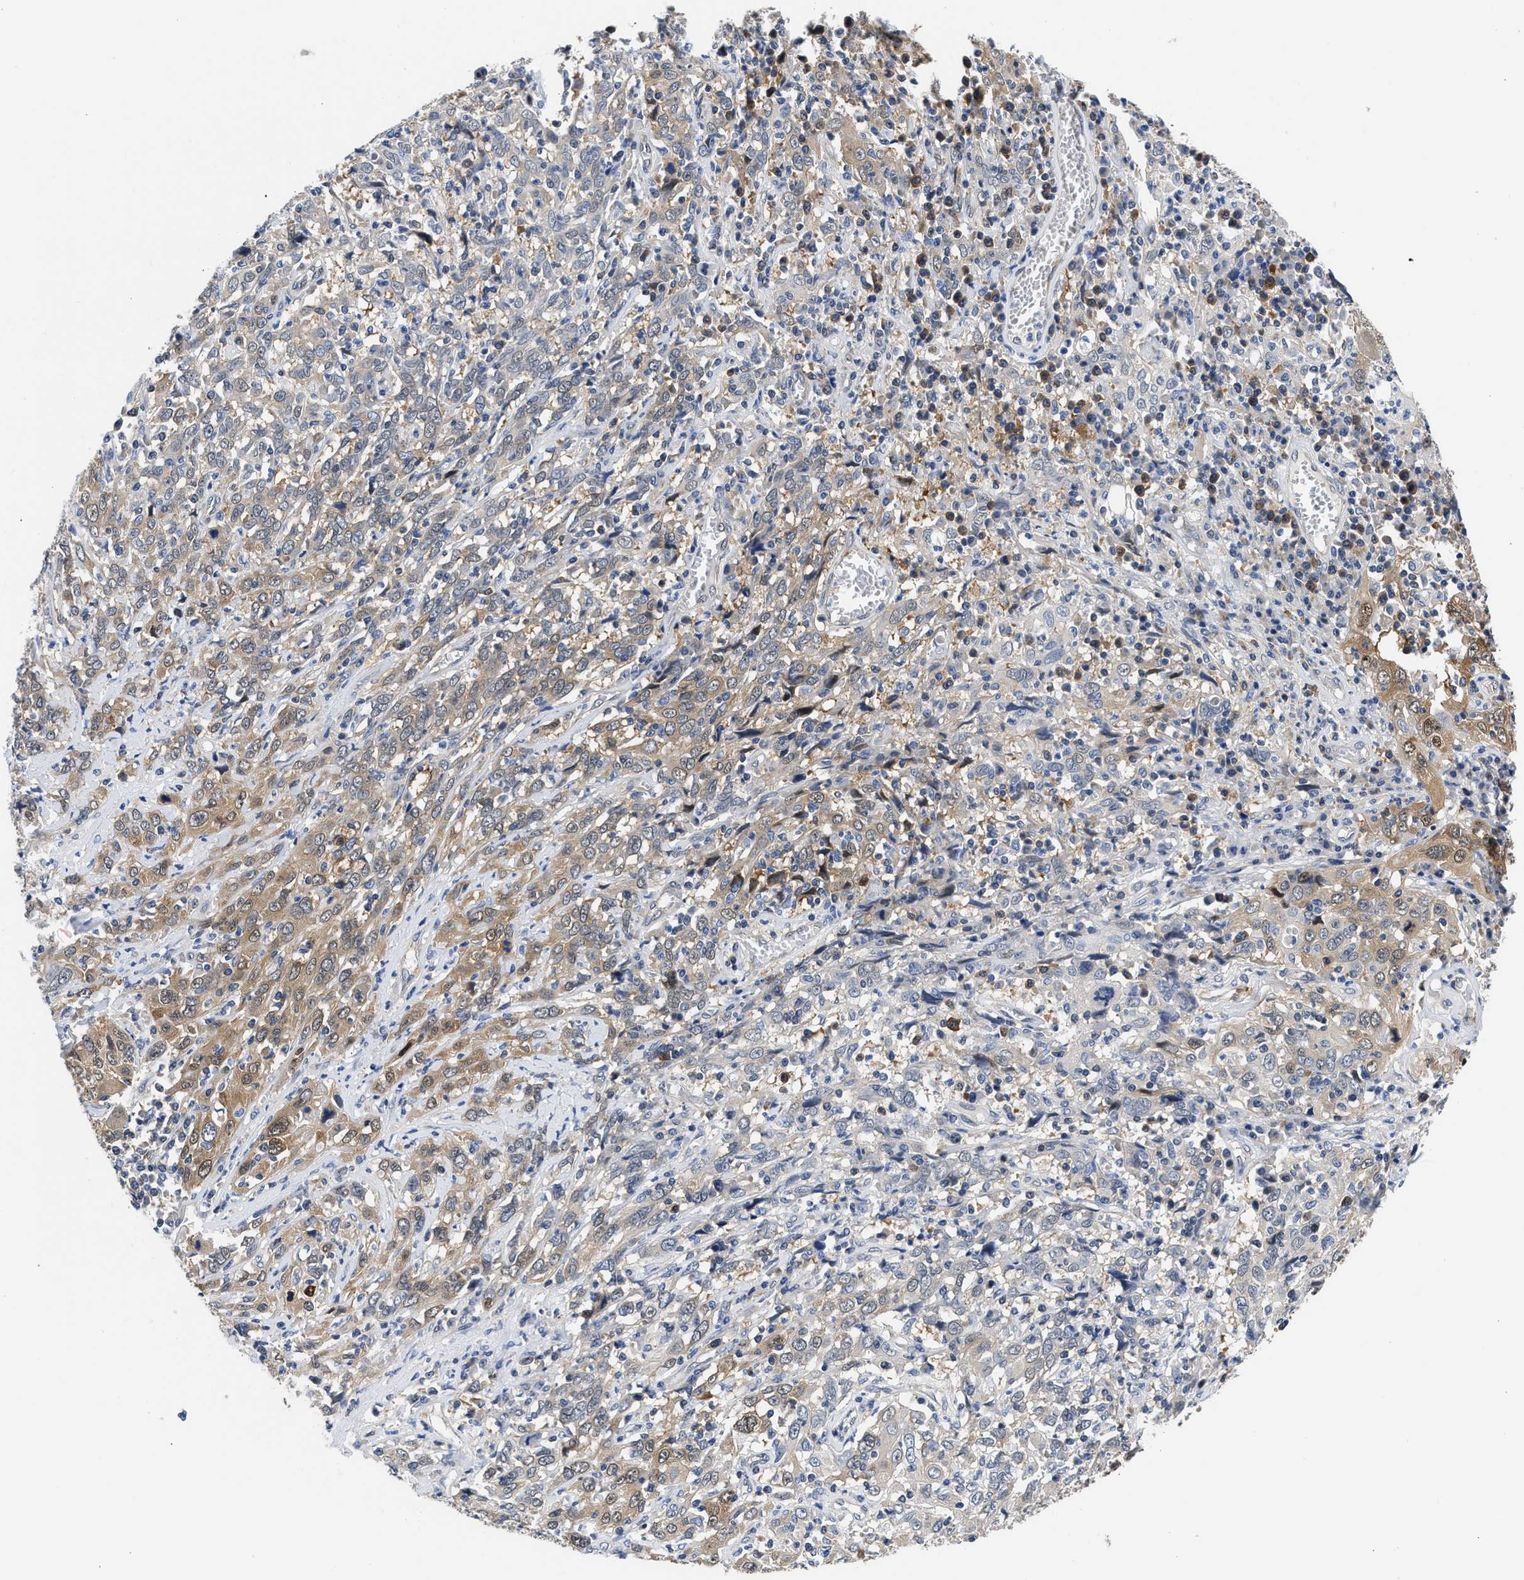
{"staining": {"intensity": "weak", "quantity": ">75%", "location": "cytoplasmic/membranous"}, "tissue": "cervical cancer", "cell_type": "Tumor cells", "image_type": "cancer", "snomed": [{"axis": "morphology", "description": "Squamous cell carcinoma, NOS"}, {"axis": "topography", "description": "Cervix"}], "caption": "Immunohistochemical staining of squamous cell carcinoma (cervical) shows weak cytoplasmic/membranous protein positivity in about >75% of tumor cells.", "gene": "XPO5", "patient": {"sex": "female", "age": 46}}